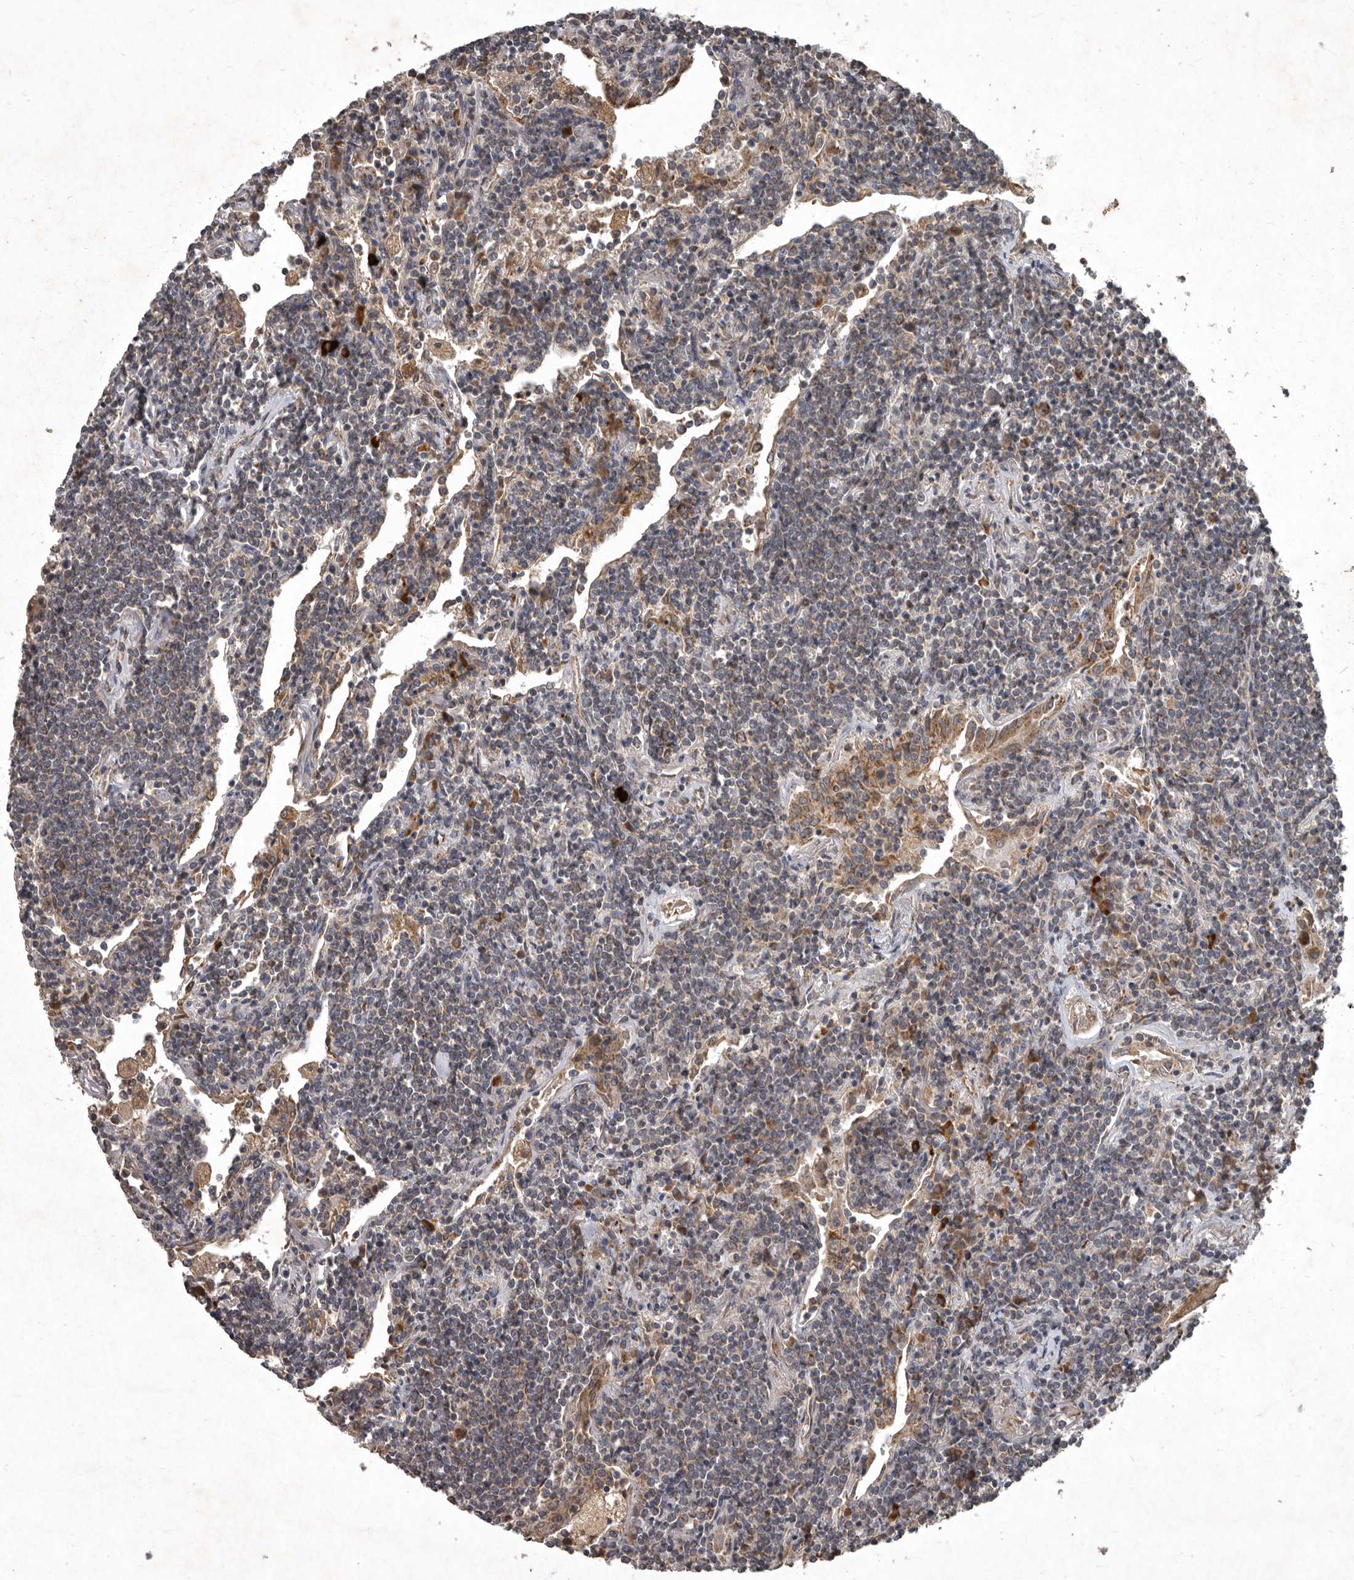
{"staining": {"intensity": "moderate", "quantity": "<25%", "location": "cytoplasmic/membranous"}, "tissue": "lymphoma", "cell_type": "Tumor cells", "image_type": "cancer", "snomed": [{"axis": "morphology", "description": "Malignant lymphoma, non-Hodgkin's type, Low grade"}, {"axis": "topography", "description": "Lung"}], "caption": "A micrograph of human low-grade malignant lymphoma, non-Hodgkin's type stained for a protein displays moderate cytoplasmic/membranous brown staining in tumor cells.", "gene": "MRPS15", "patient": {"sex": "female", "age": 71}}